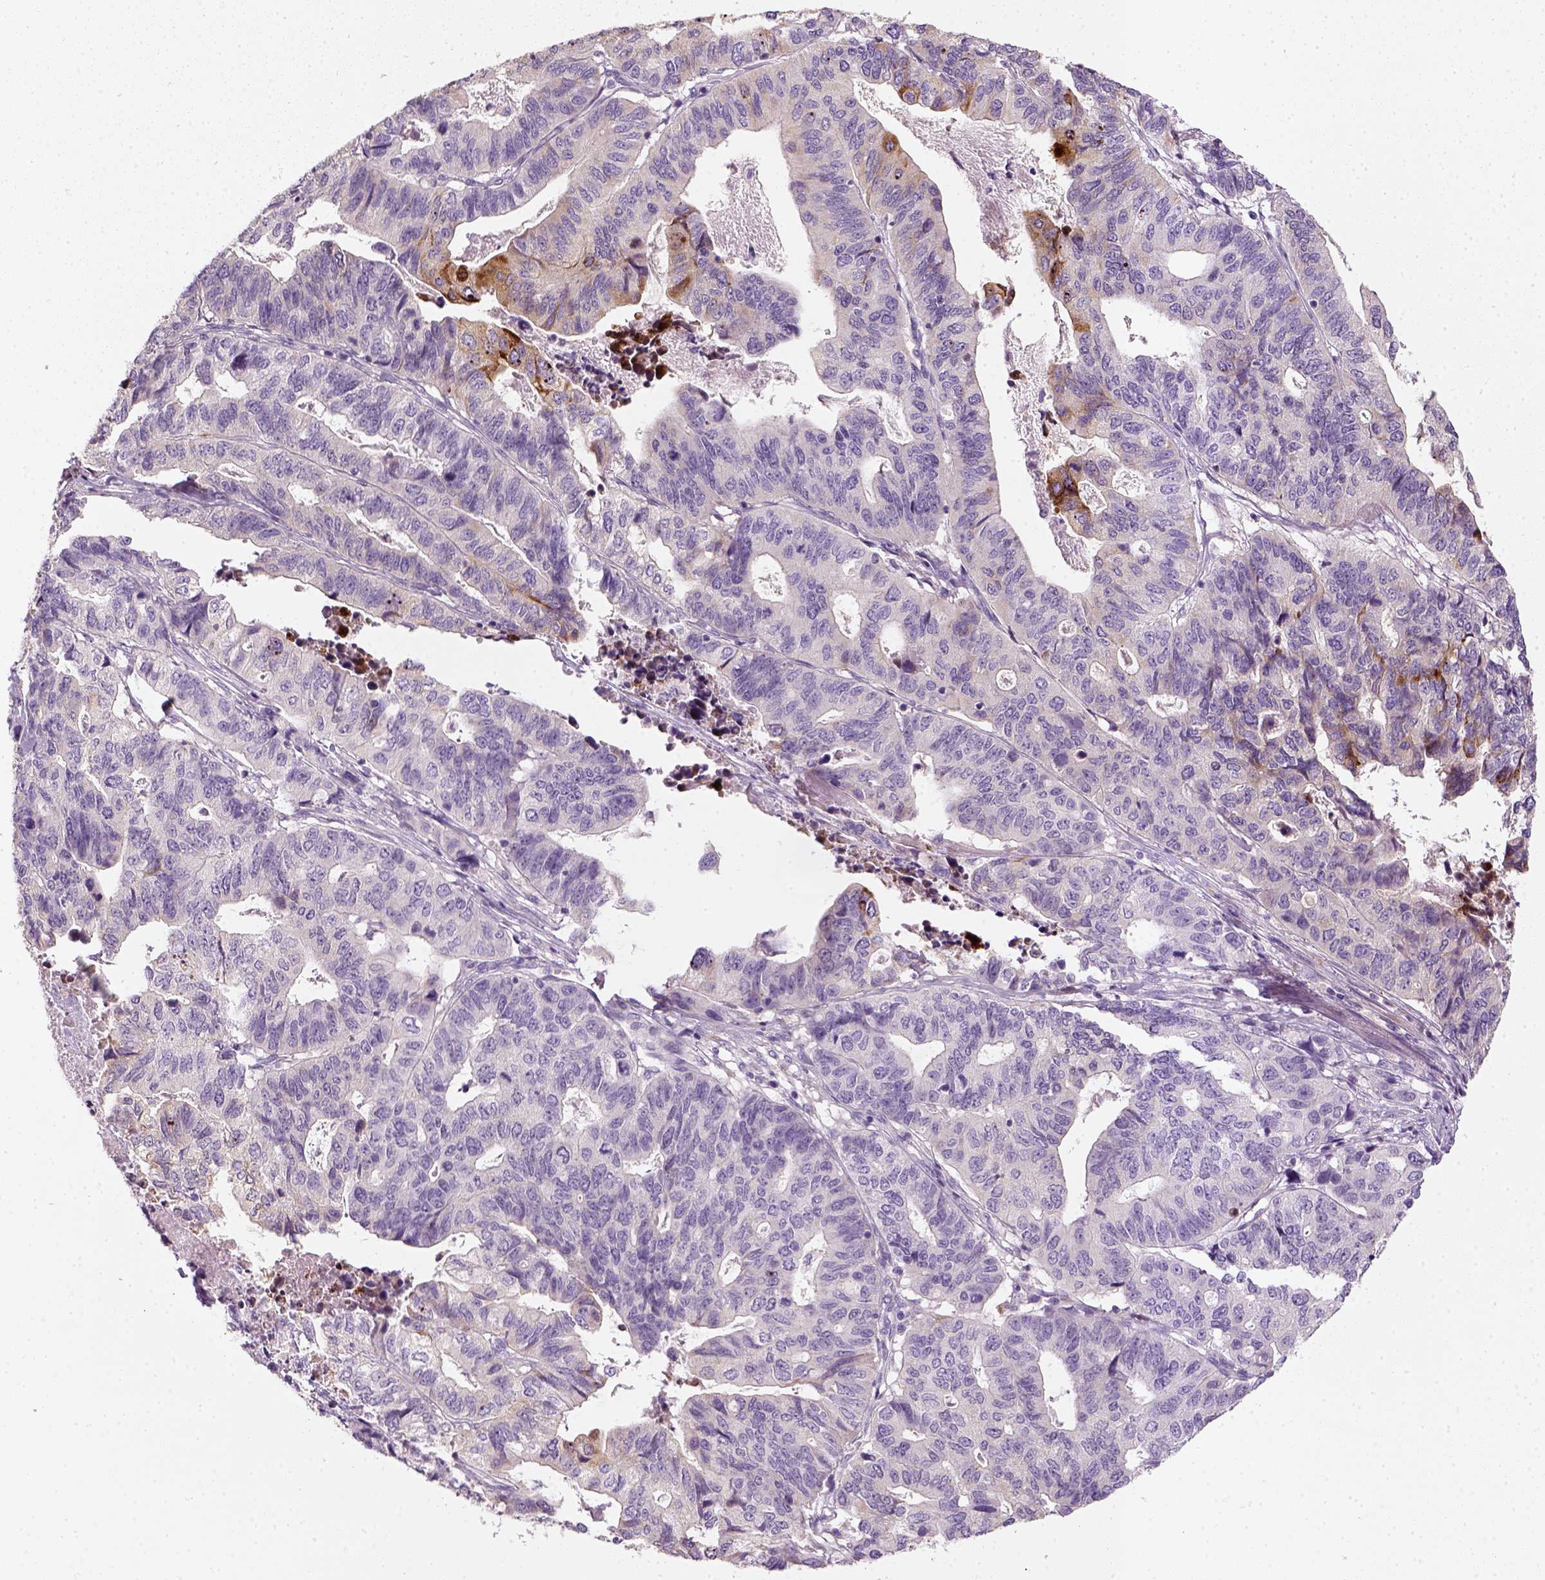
{"staining": {"intensity": "moderate", "quantity": "<25%", "location": "cytoplasmic/membranous"}, "tissue": "stomach cancer", "cell_type": "Tumor cells", "image_type": "cancer", "snomed": [{"axis": "morphology", "description": "Adenocarcinoma, NOS"}, {"axis": "topography", "description": "Stomach, upper"}], "caption": "Tumor cells demonstrate low levels of moderate cytoplasmic/membranous positivity in approximately <25% of cells in stomach adenocarcinoma.", "gene": "NUDT6", "patient": {"sex": "female", "age": 67}}